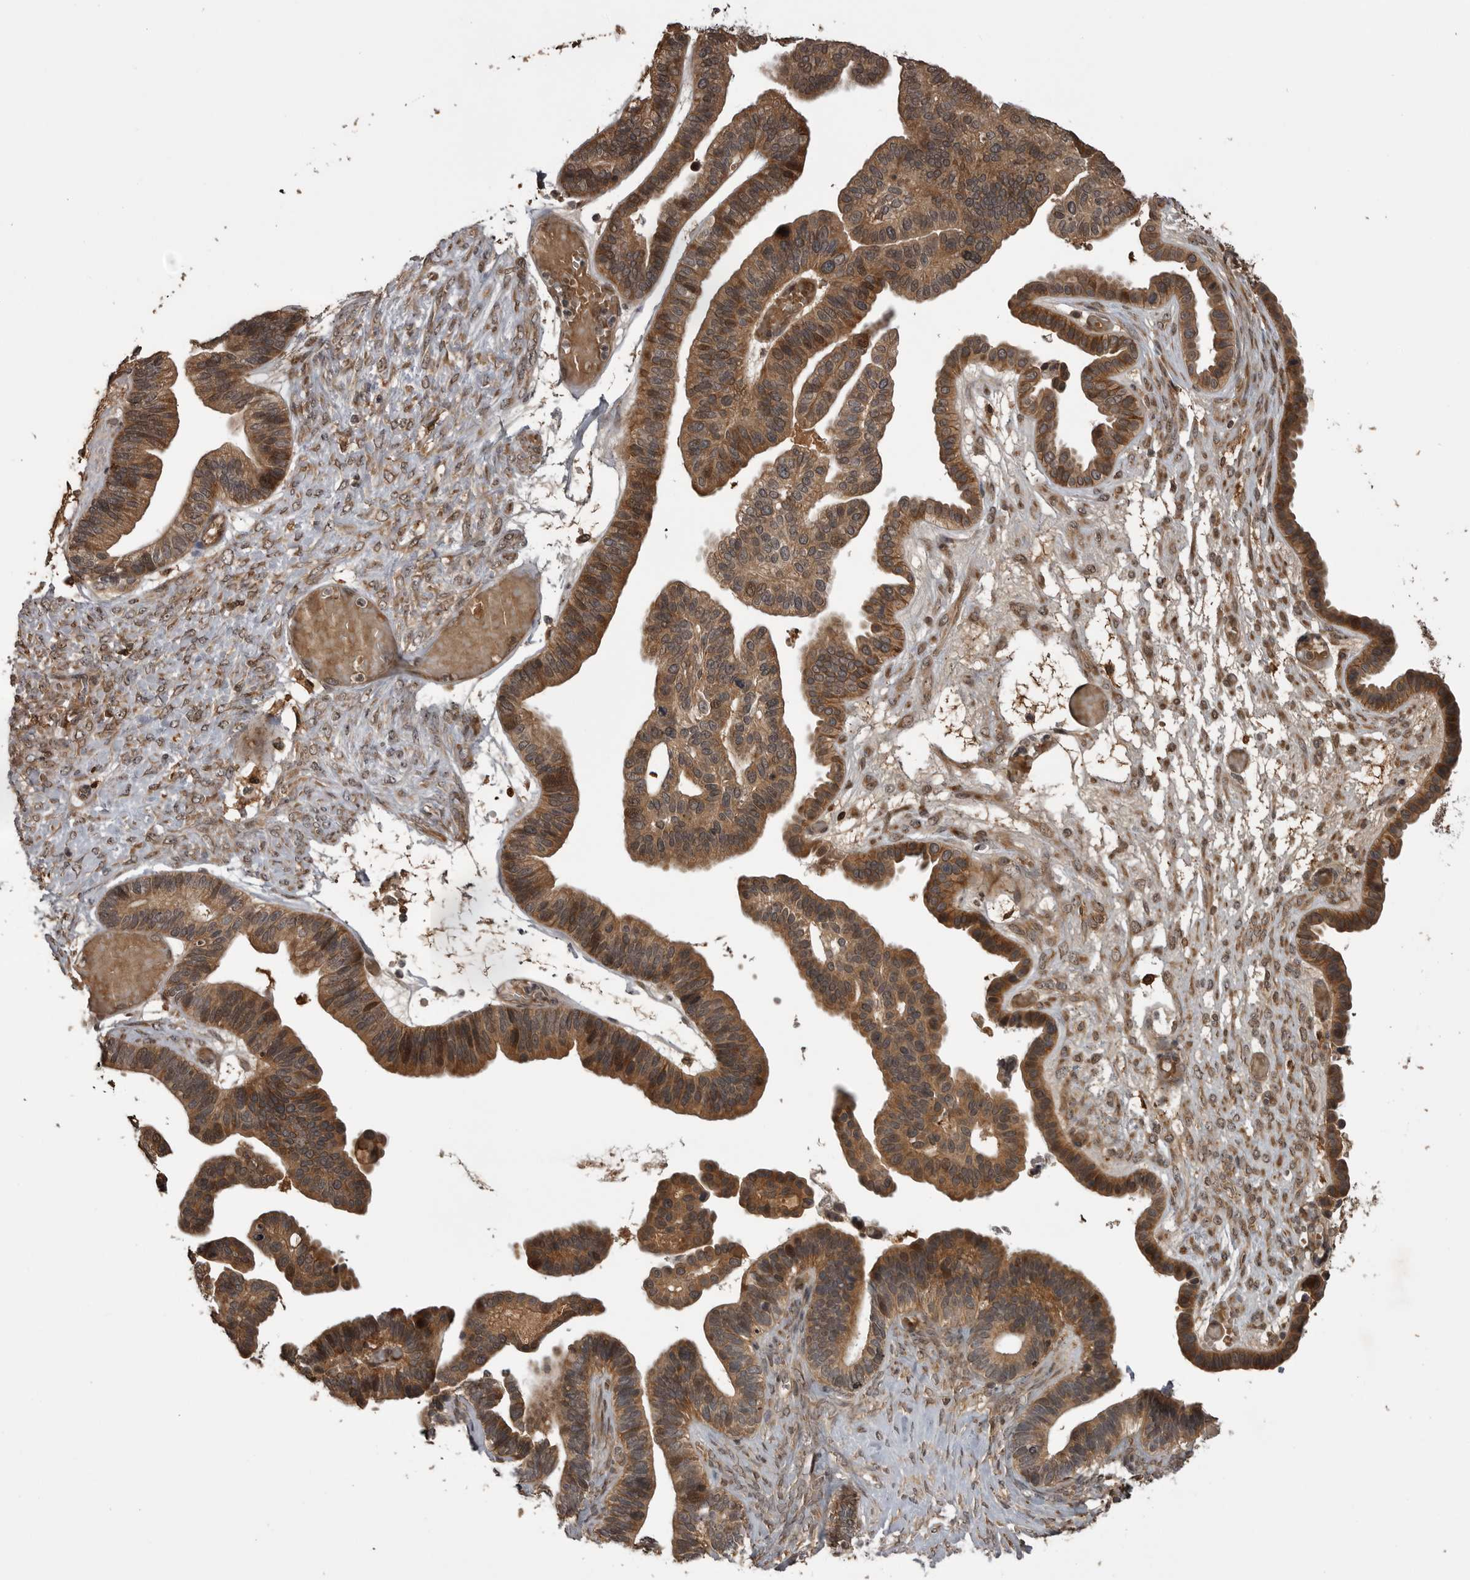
{"staining": {"intensity": "moderate", "quantity": ">75%", "location": "cytoplasmic/membranous,nuclear"}, "tissue": "ovarian cancer", "cell_type": "Tumor cells", "image_type": "cancer", "snomed": [{"axis": "morphology", "description": "Cystadenocarcinoma, serous, NOS"}, {"axis": "topography", "description": "Ovary"}], "caption": "Human ovarian cancer stained with a protein marker shows moderate staining in tumor cells.", "gene": "AKAP7", "patient": {"sex": "female", "age": 56}}